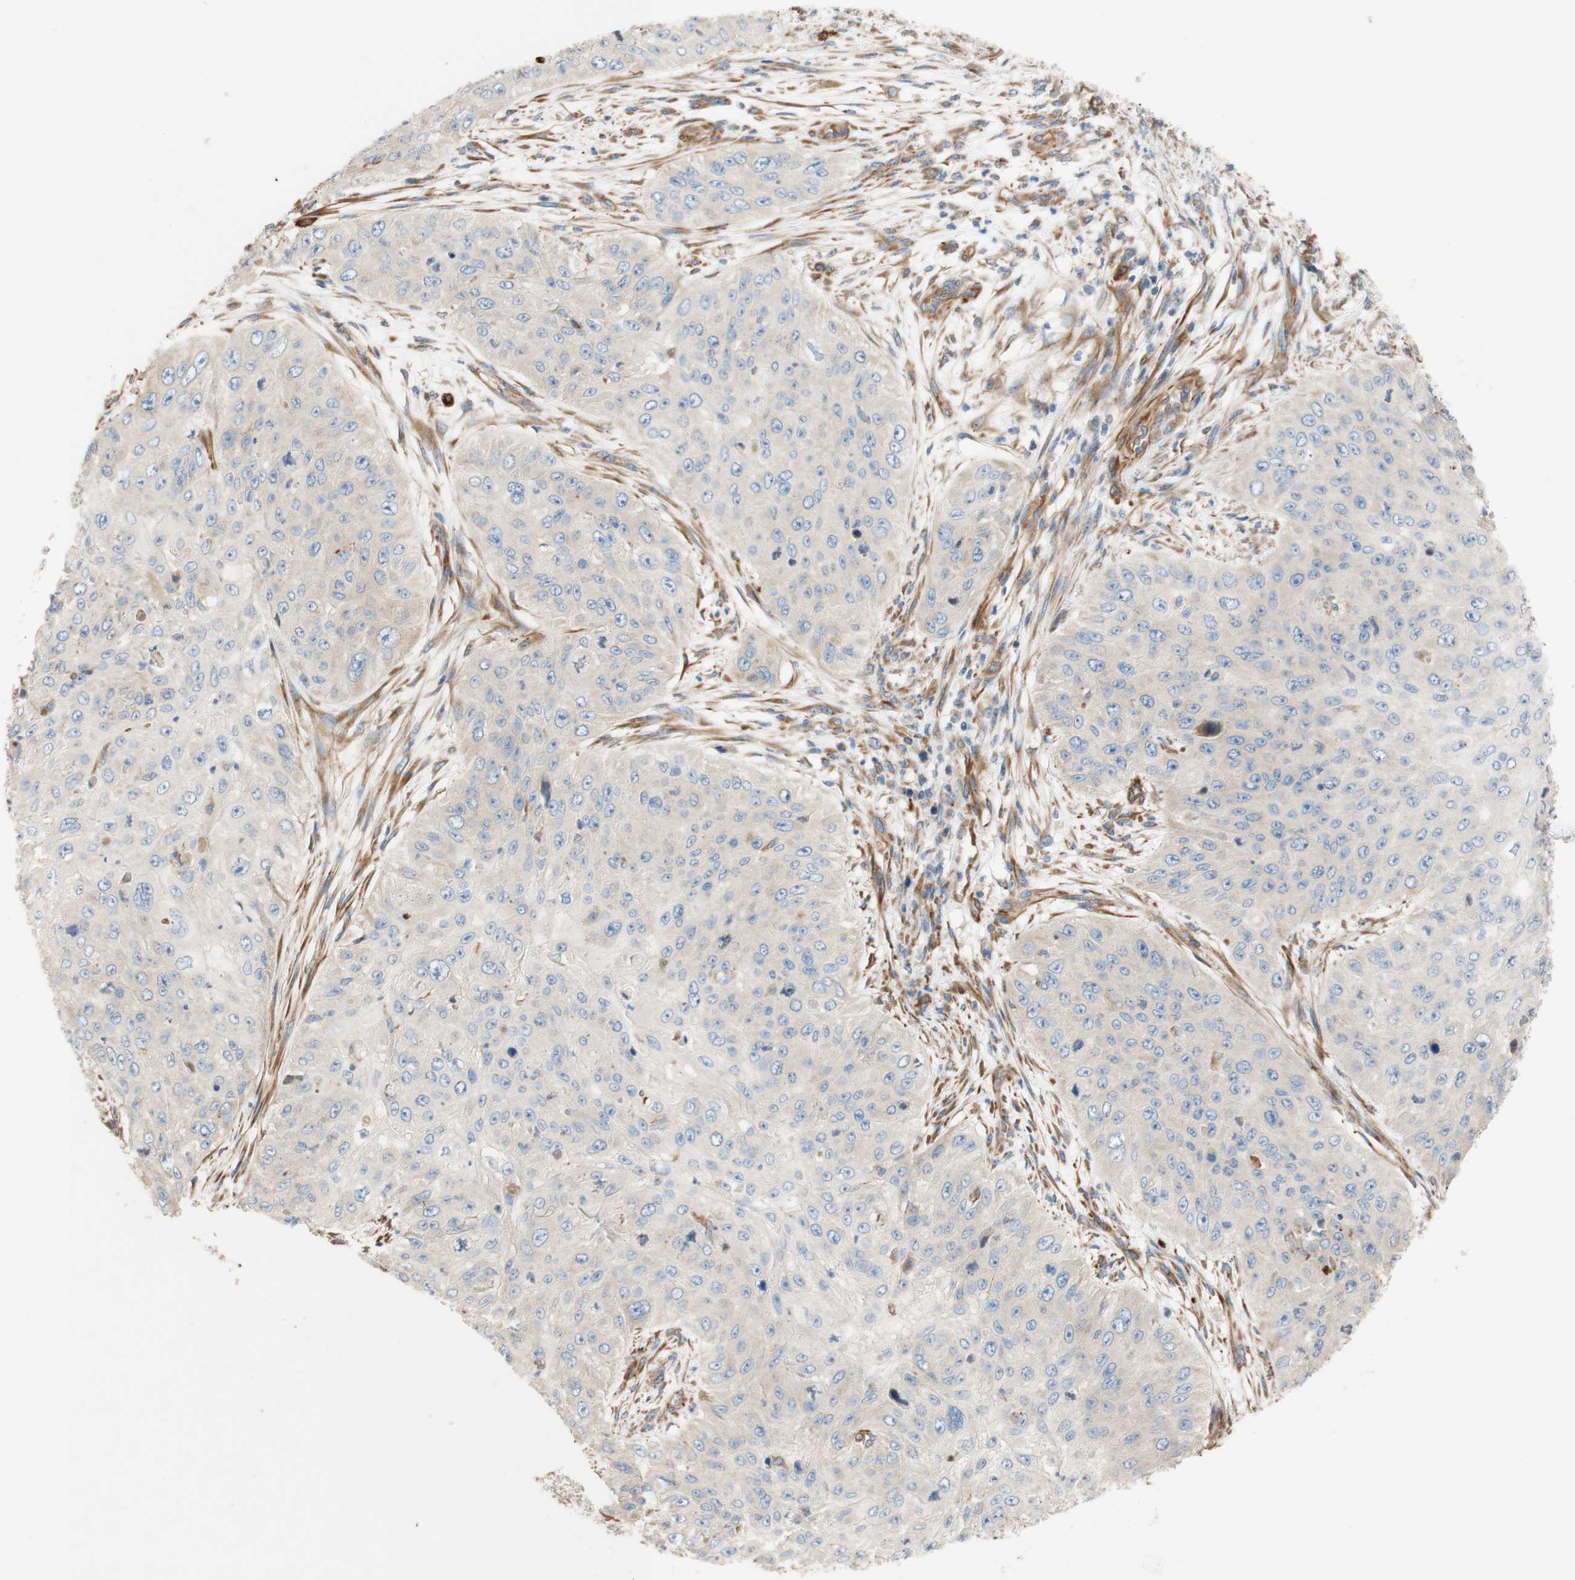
{"staining": {"intensity": "weak", "quantity": ">75%", "location": "cytoplasmic/membranous"}, "tissue": "skin cancer", "cell_type": "Tumor cells", "image_type": "cancer", "snomed": [{"axis": "morphology", "description": "Squamous cell carcinoma, NOS"}, {"axis": "topography", "description": "Skin"}], "caption": "This is an image of immunohistochemistry (IHC) staining of skin cancer, which shows weak staining in the cytoplasmic/membranous of tumor cells.", "gene": "C1orf43", "patient": {"sex": "female", "age": 80}}